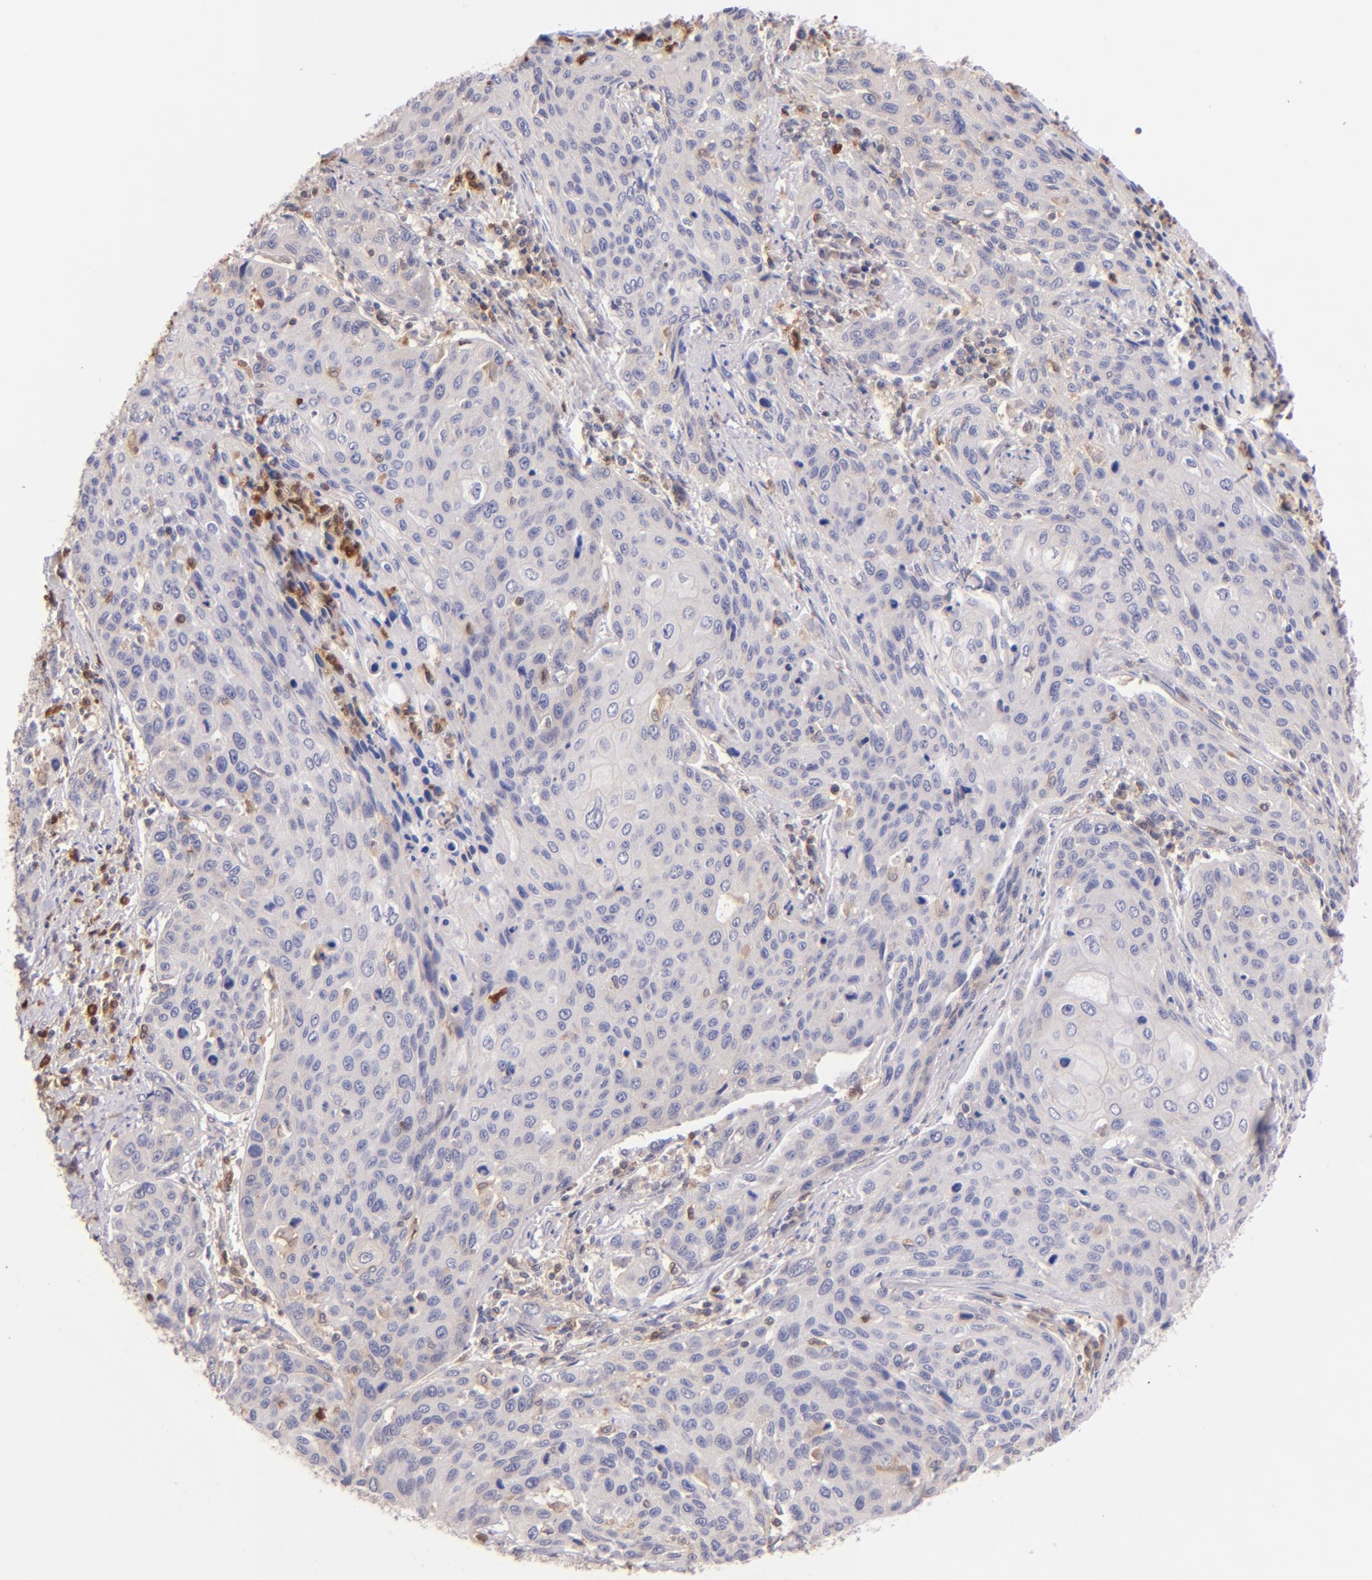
{"staining": {"intensity": "weak", "quantity": "<25%", "location": "cytoplasmic/membranous"}, "tissue": "cervical cancer", "cell_type": "Tumor cells", "image_type": "cancer", "snomed": [{"axis": "morphology", "description": "Squamous cell carcinoma, NOS"}, {"axis": "topography", "description": "Cervix"}], "caption": "Immunohistochemistry (IHC) image of human squamous cell carcinoma (cervical) stained for a protein (brown), which shows no staining in tumor cells.", "gene": "BTK", "patient": {"sex": "female", "age": 32}}